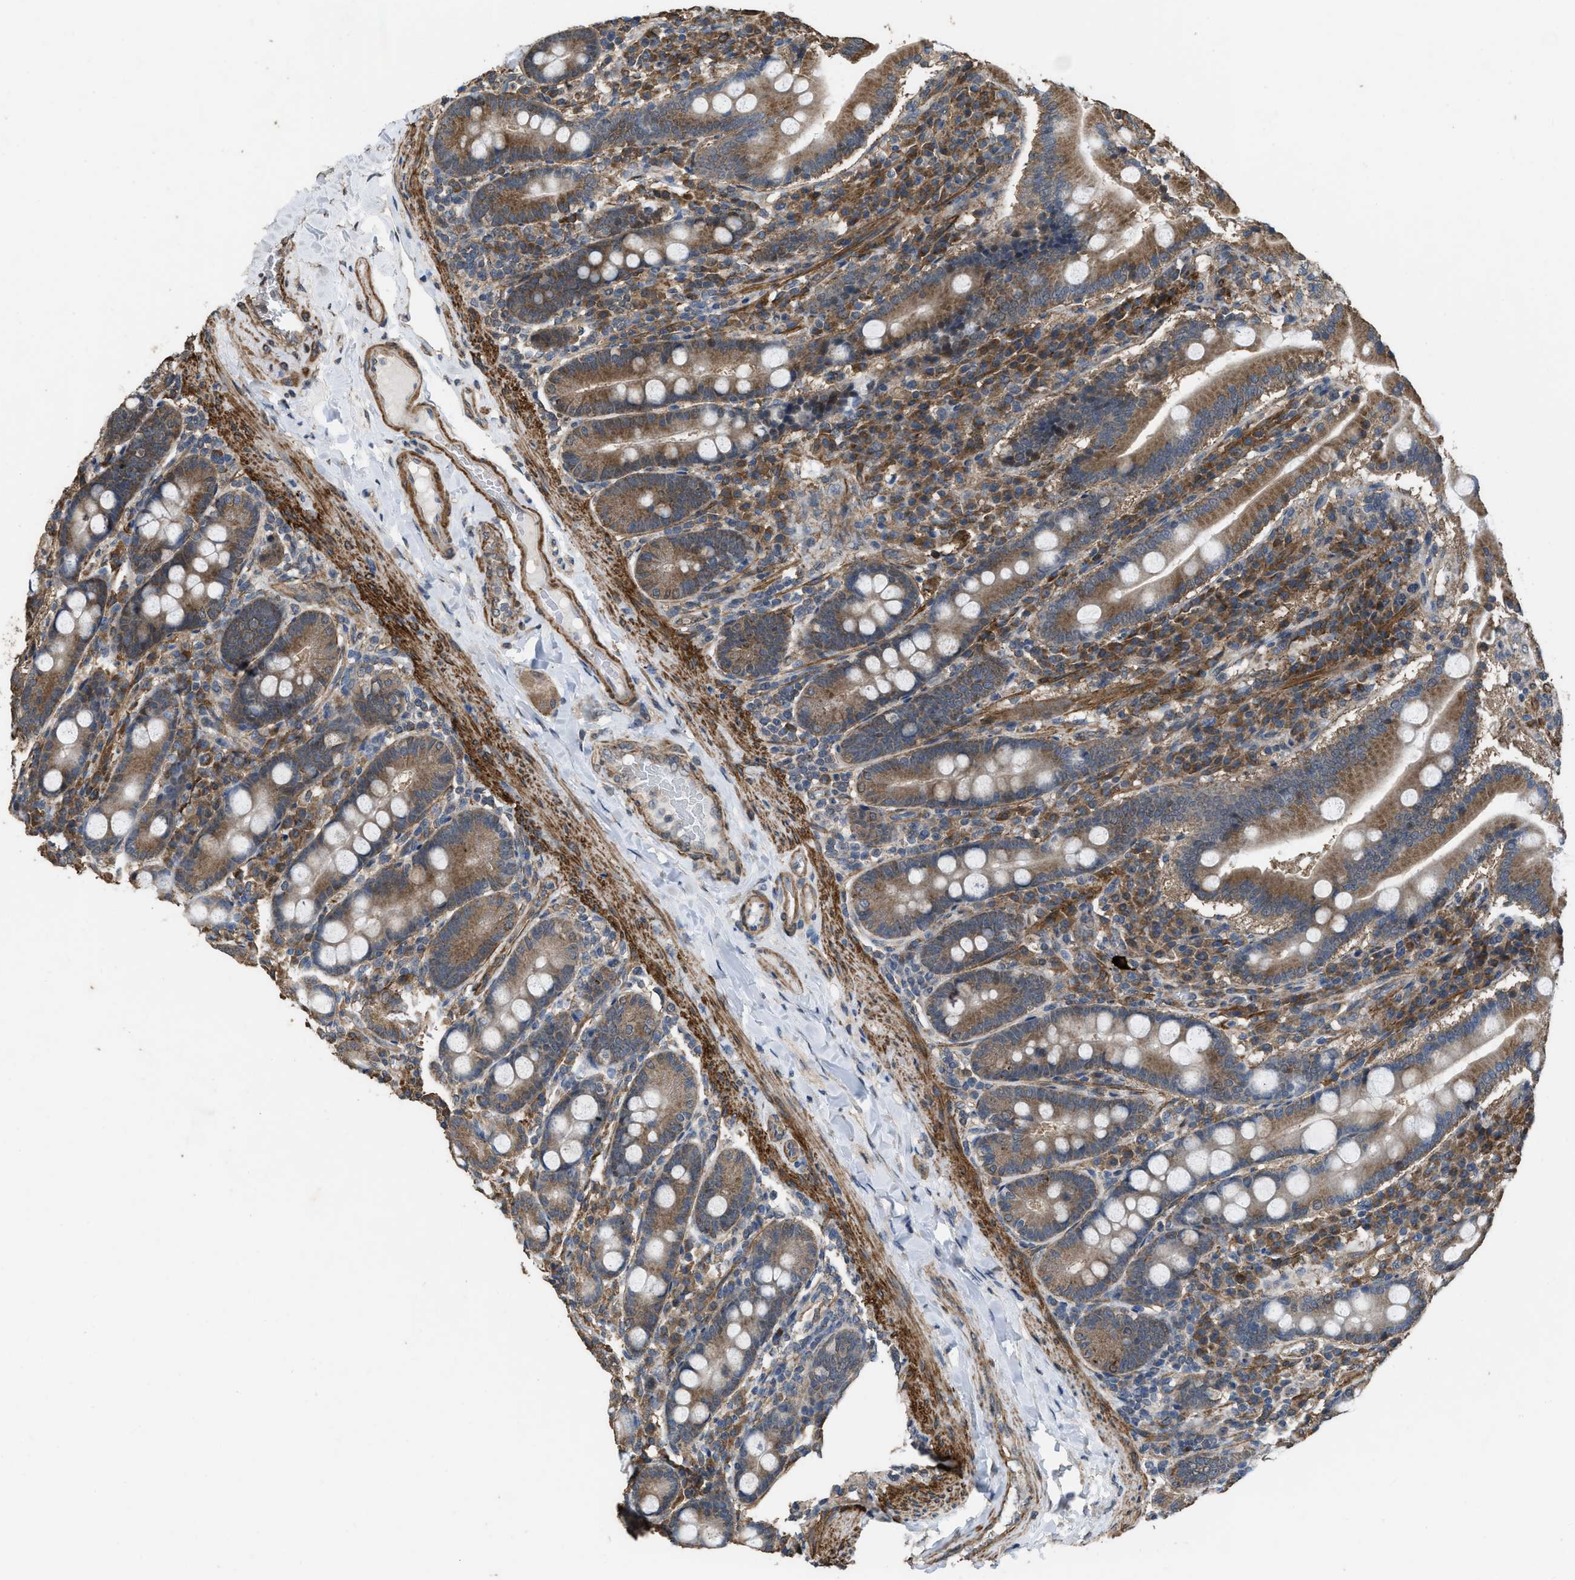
{"staining": {"intensity": "strong", "quantity": ">75%", "location": "cytoplasmic/membranous"}, "tissue": "duodenum", "cell_type": "Glandular cells", "image_type": "normal", "snomed": [{"axis": "morphology", "description": "Normal tissue, NOS"}, {"axis": "topography", "description": "Duodenum"}], "caption": "High-magnification brightfield microscopy of normal duodenum stained with DAB (3,3'-diaminobenzidine) (brown) and counterstained with hematoxylin (blue). glandular cells exhibit strong cytoplasmic/membranous expression is seen in about>75% of cells.", "gene": "ARL6", "patient": {"sex": "male", "age": 50}}